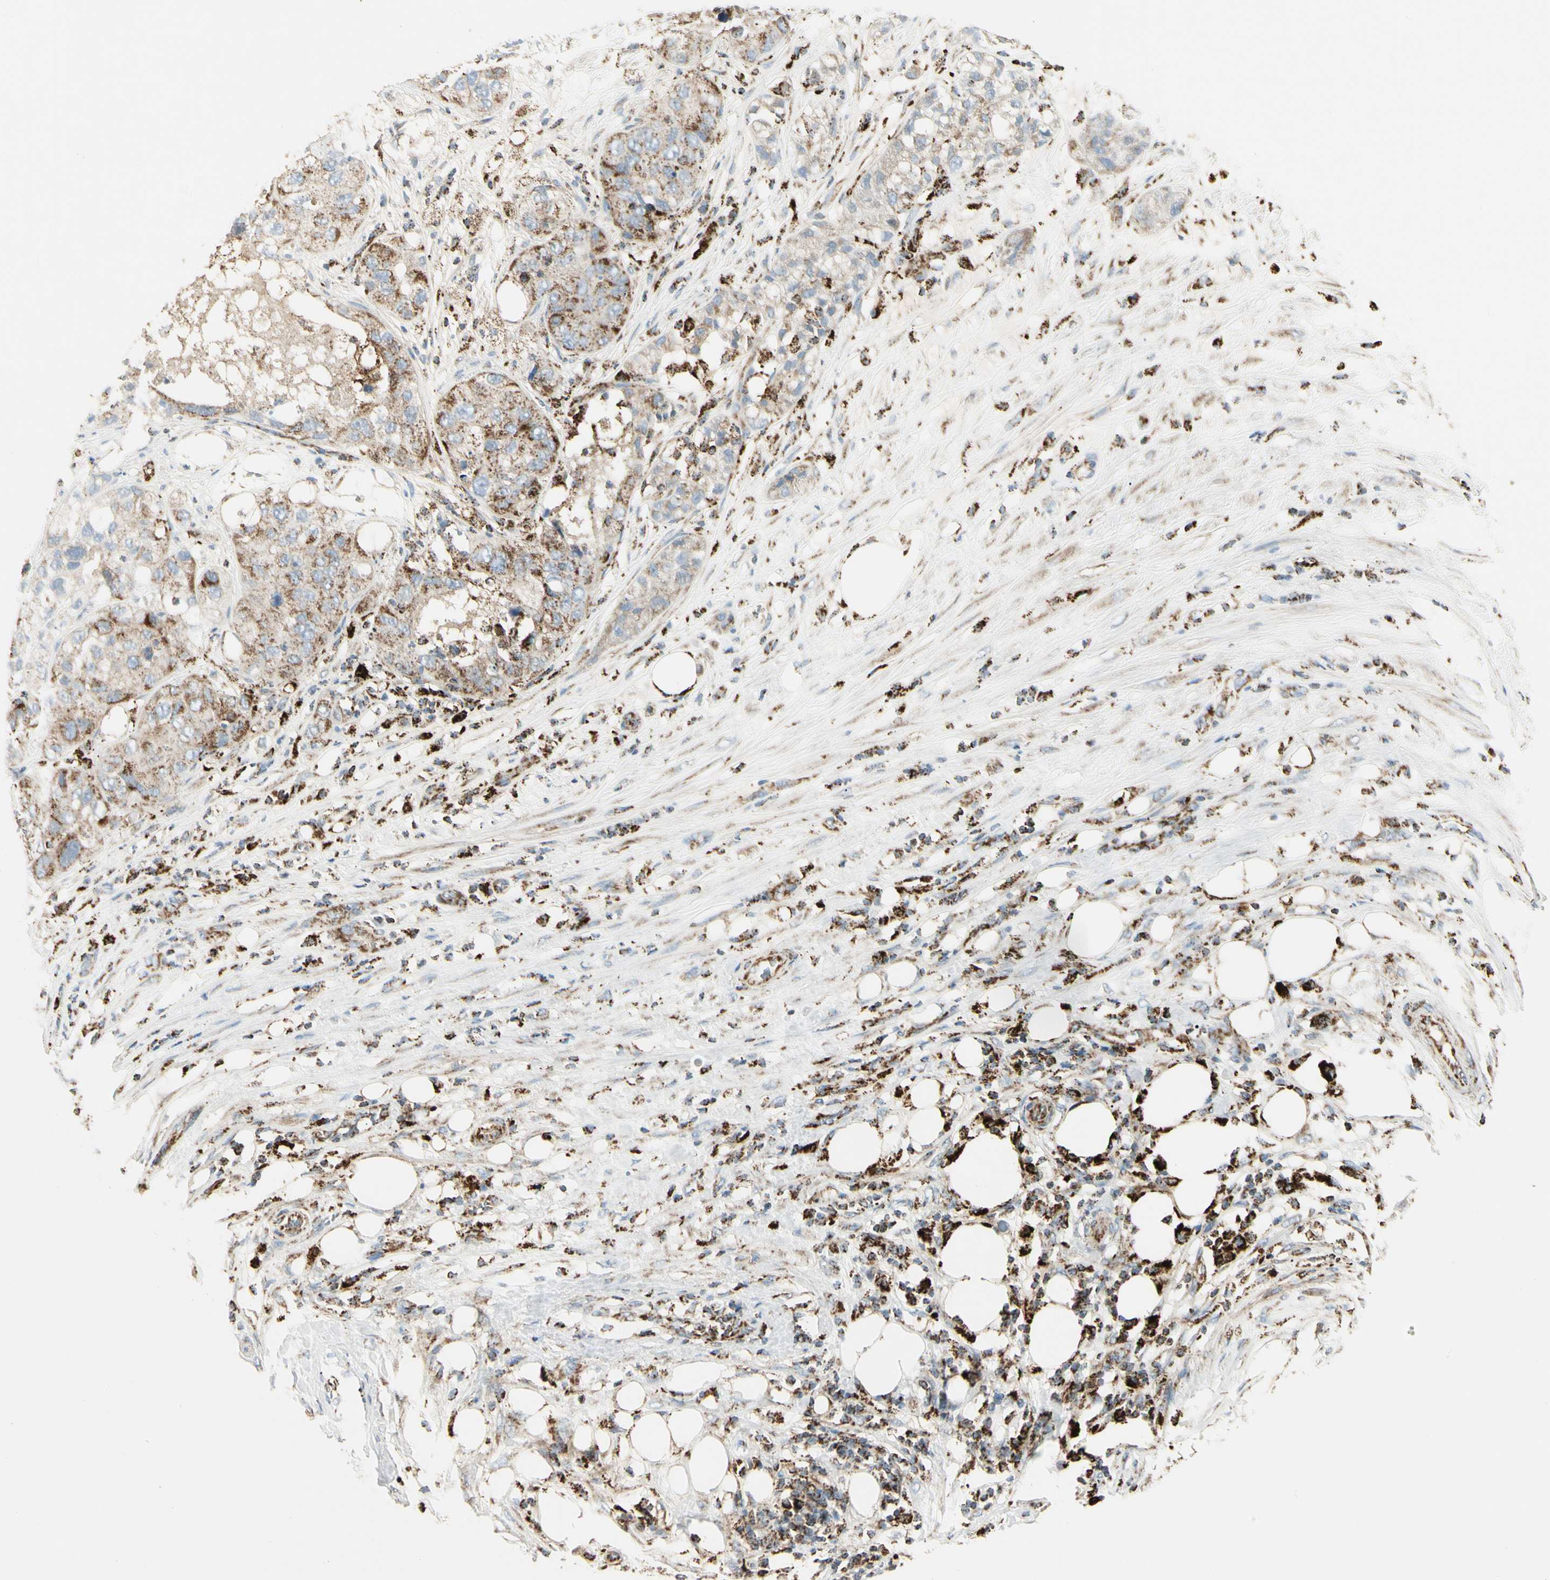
{"staining": {"intensity": "moderate", "quantity": "<25%", "location": "cytoplasmic/membranous"}, "tissue": "pancreatic cancer", "cell_type": "Tumor cells", "image_type": "cancer", "snomed": [{"axis": "morphology", "description": "Adenocarcinoma, NOS"}, {"axis": "topography", "description": "Pancreas"}], "caption": "Immunohistochemical staining of pancreatic adenocarcinoma demonstrates moderate cytoplasmic/membranous protein expression in about <25% of tumor cells.", "gene": "ME2", "patient": {"sex": "female", "age": 78}}